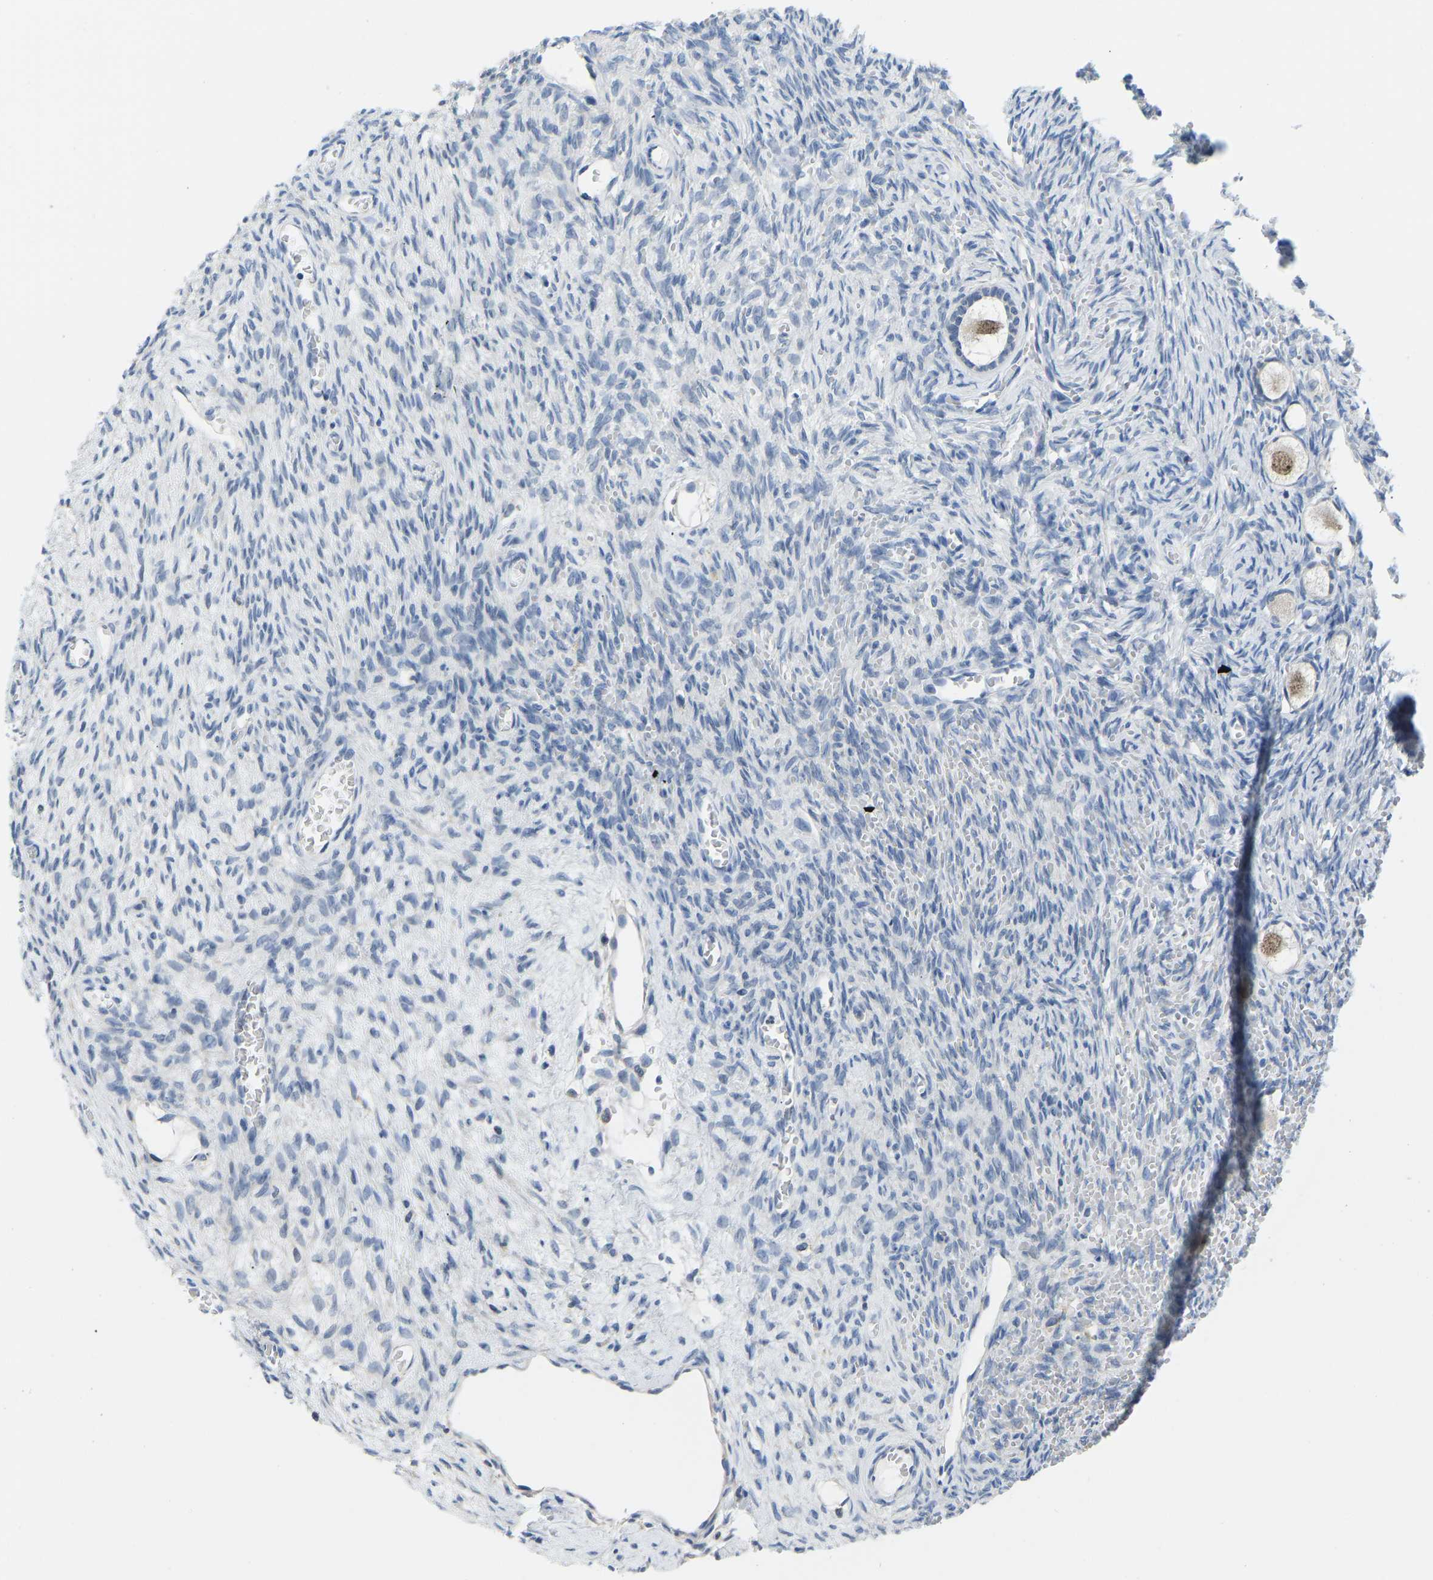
{"staining": {"intensity": "moderate", "quantity": "25%-75%", "location": "nuclear"}, "tissue": "ovary", "cell_type": "Follicle cells", "image_type": "normal", "snomed": [{"axis": "morphology", "description": "Normal tissue, NOS"}, {"axis": "topography", "description": "Ovary"}], "caption": "DAB immunohistochemical staining of benign human ovary shows moderate nuclear protein staining in approximately 25%-75% of follicle cells.", "gene": "VRK1", "patient": {"sex": "female", "age": 27}}